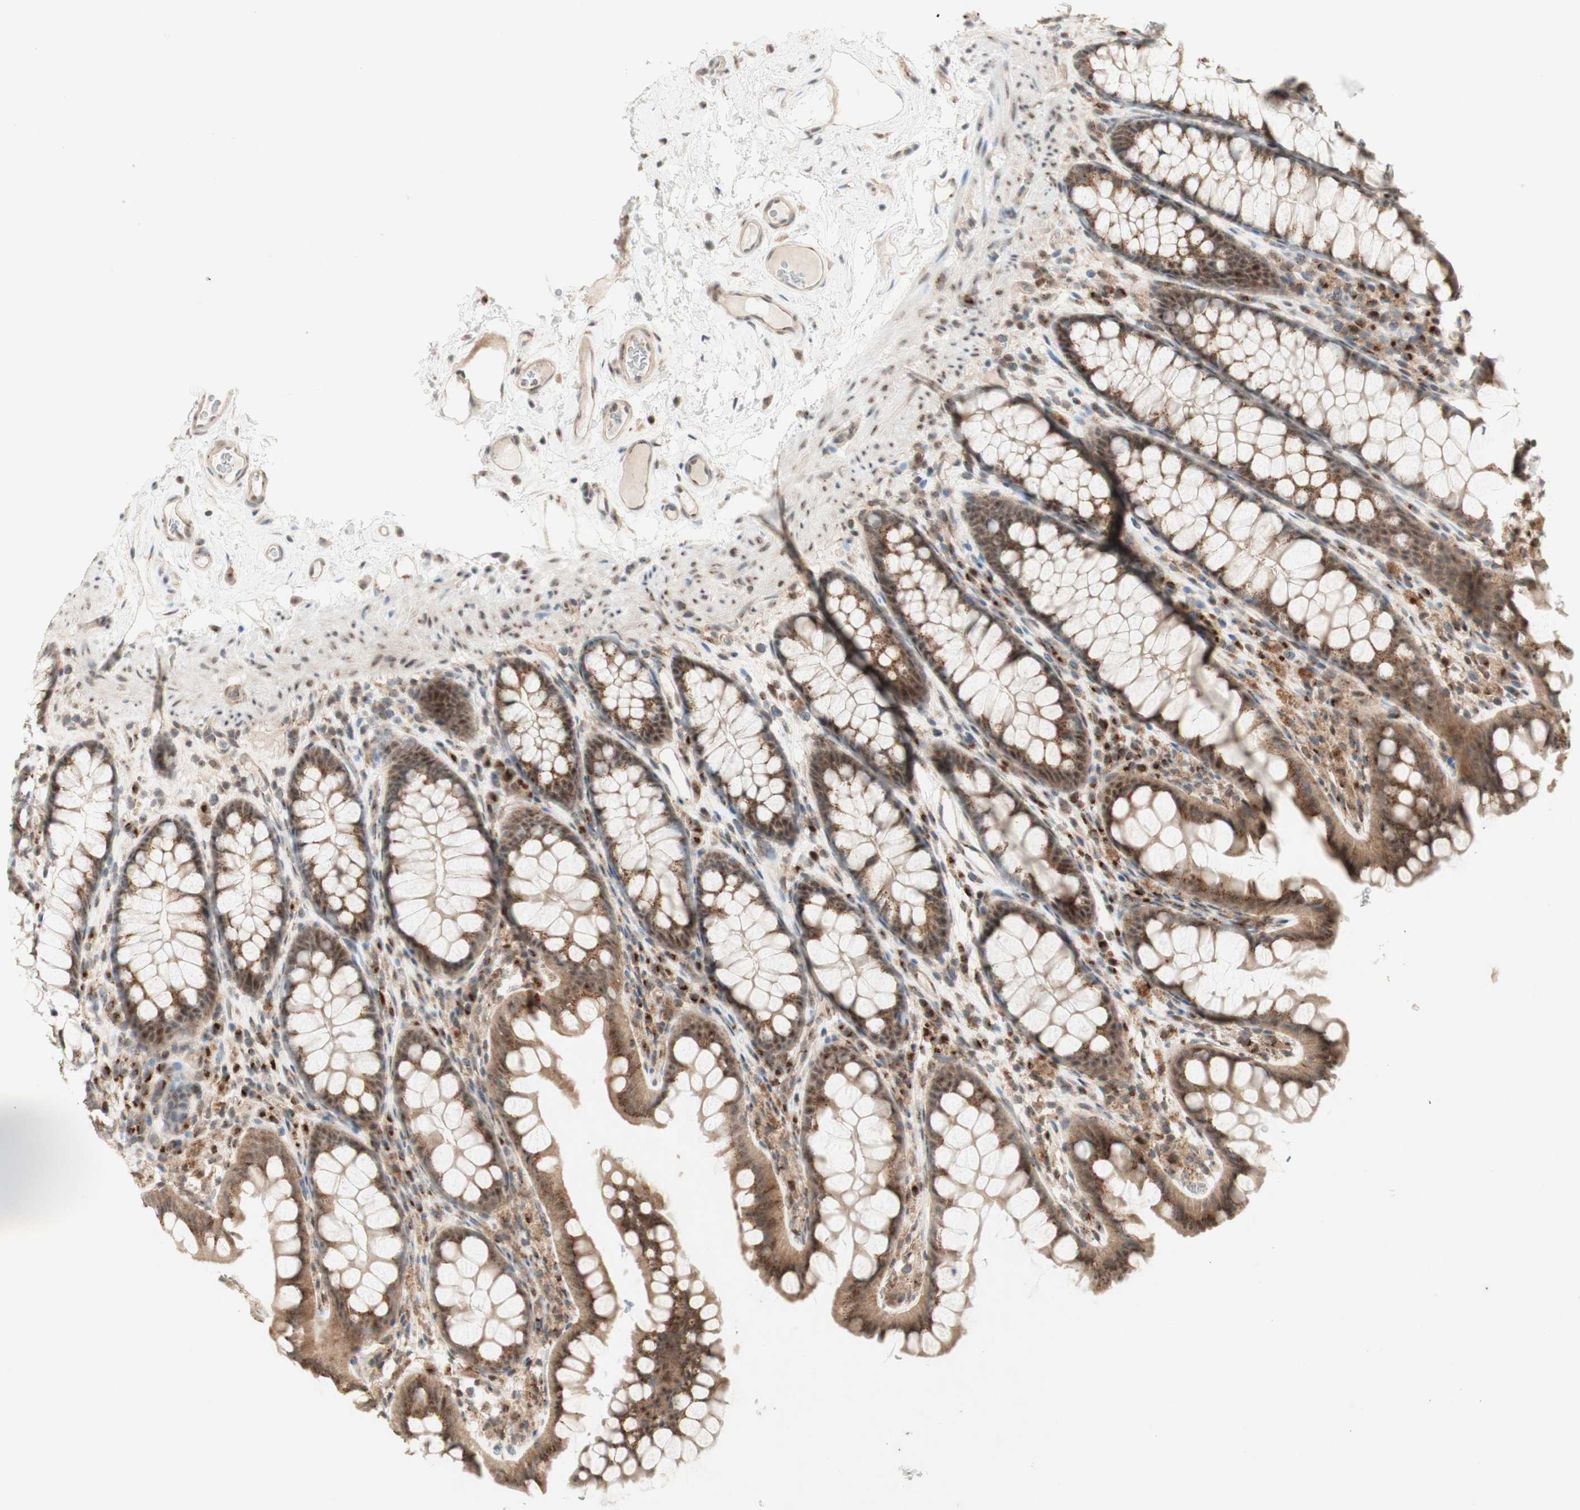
{"staining": {"intensity": "weak", "quantity": ">75%", "location": "cytoplasmic/membranous"}, "tissue": "colon", "cell_type": "Endothelial cells", "image_type": "normal", "snomed": [{"axis": "morphology", "description": "Normal tissue, NOS"}, {"axis": "topography", "description": "Colon"}], "caption": "A brown stain highlights weak cytoplasmic/membranous expression of a protein in endothelial cells of benign colon. (Brightfield microscopy of DAB IHC at high magnification).", "gene": "CYLD", "patient": {"sex": "female", "age": 55}}